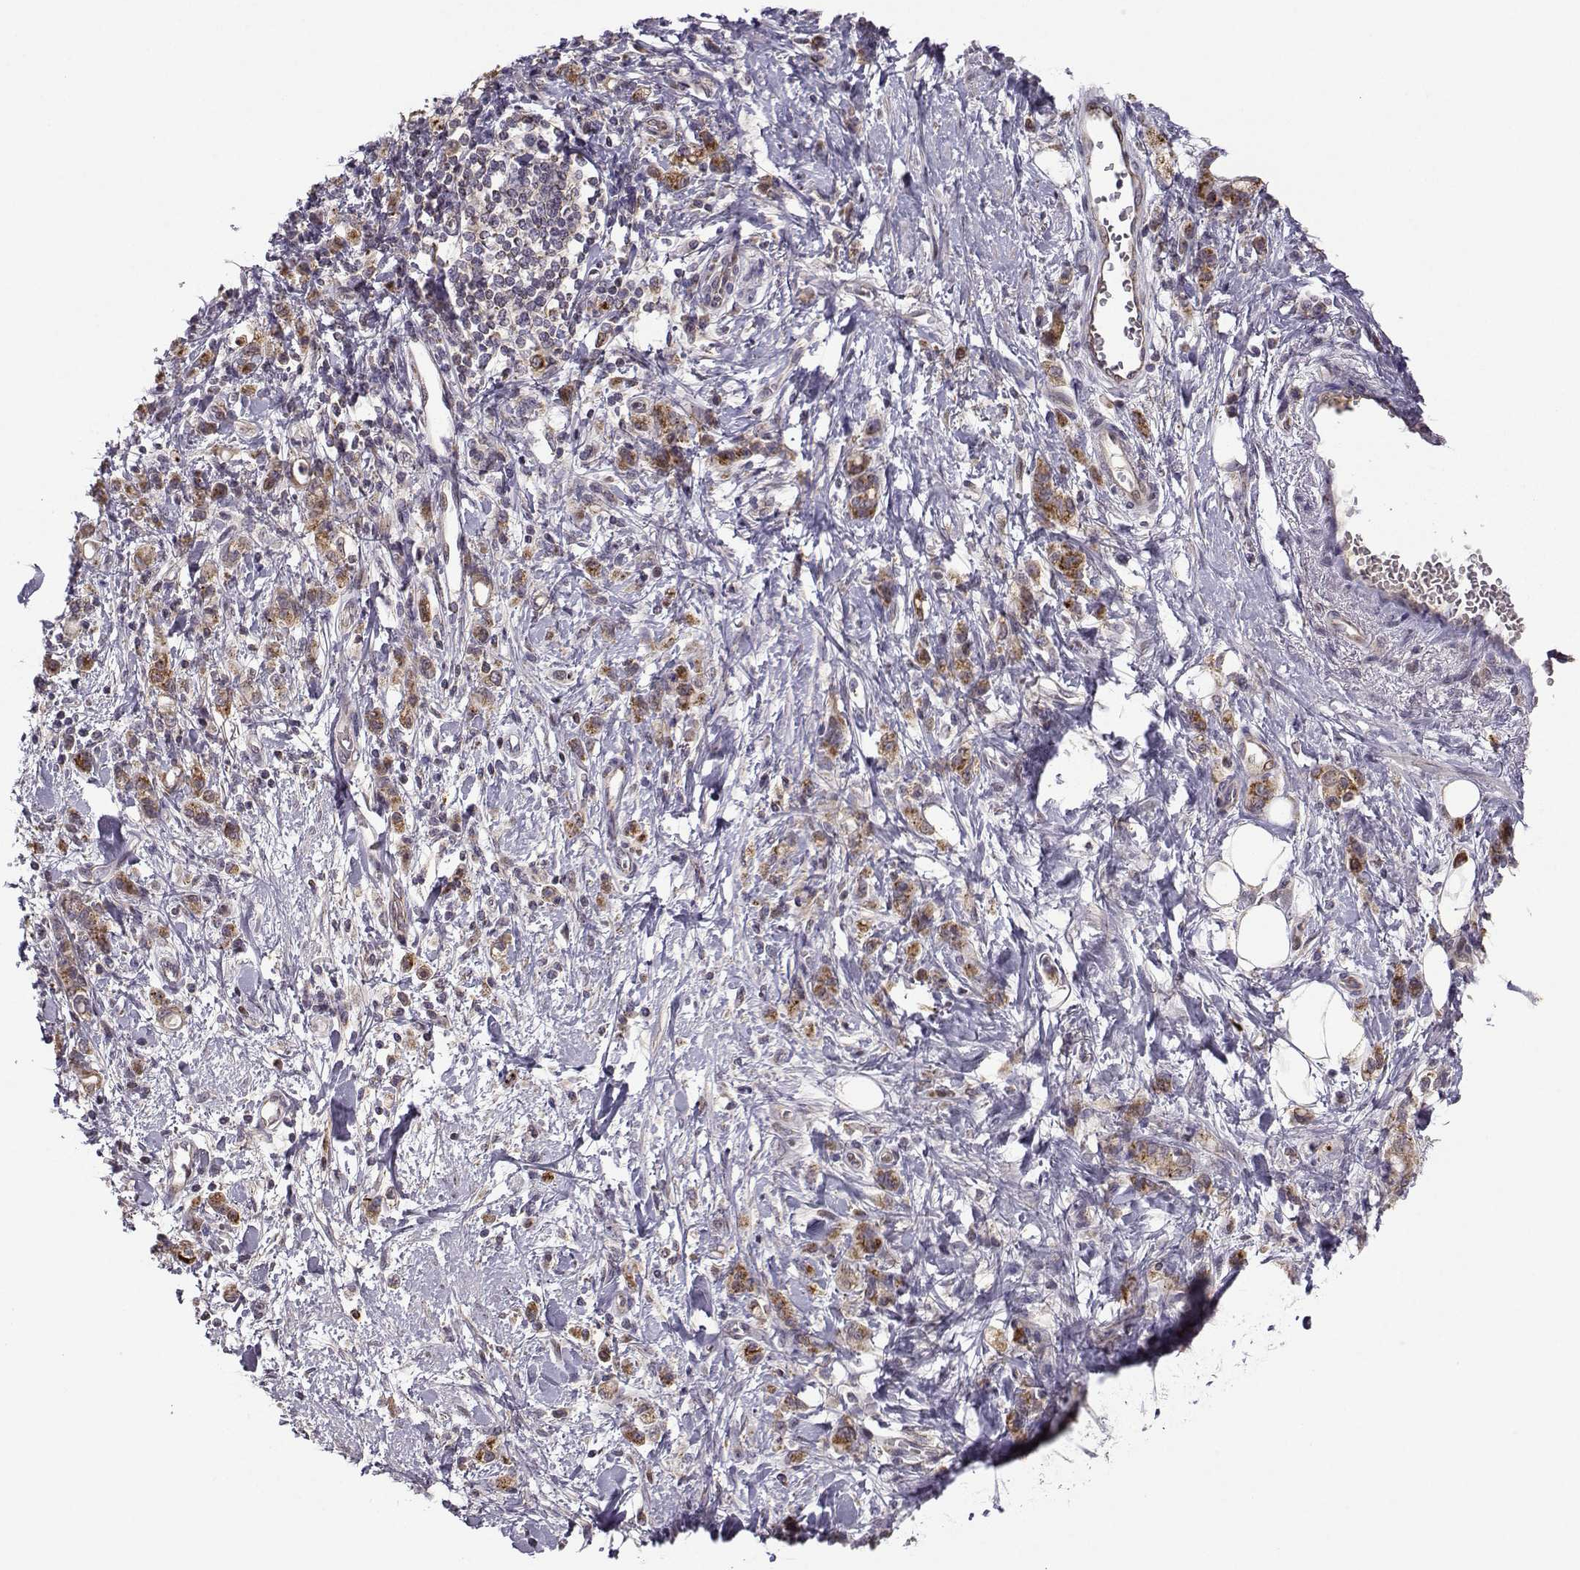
{"staining": {"intensity": "moderate", "quantity": "25%-75%", "location": "cytoplasmic/membranous"}, "tissue": "stomach cancer", "cell_type": "Tumor cells", "image_type": "cancer", "snomed": [{"axis": "morphology", "description": "Adenocarcinoma, NOS"}, {"axis": "topography", "description": "Stomach"}], "caption": "Brown immunohistochemical staining in human stomach adenocarcinoma demonstrates moderate cytoplasmic/membranous expression in approximately 25%-75% of tumor cells.", "gene": "NECAB3", "patient": {"sex": "male", "age": 77}}